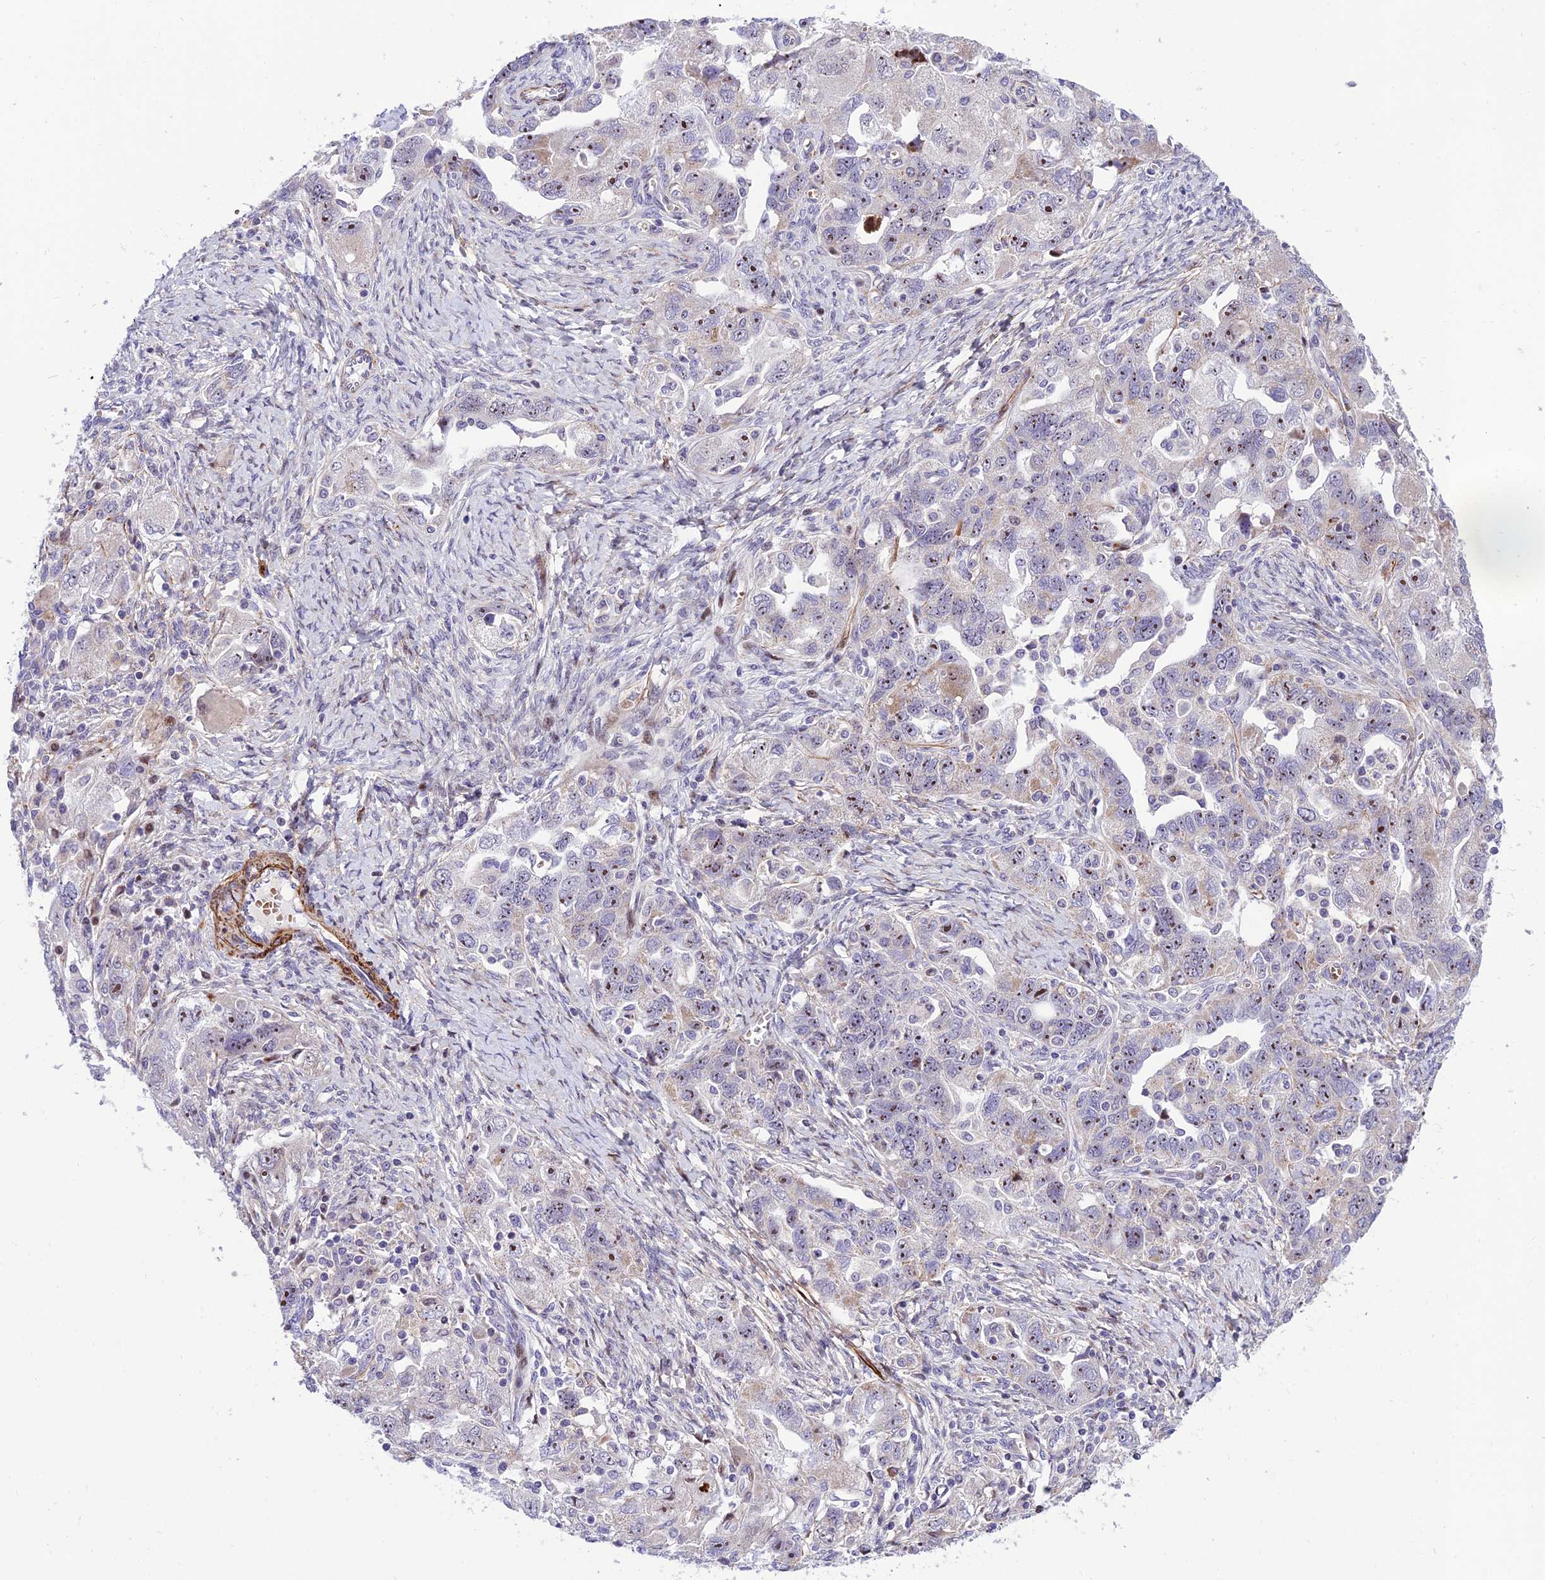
{"staining": {"intensity": "moderate", "quantity": "<25%", "location": "nuclear"}, "tissue": "ovarian cancer", "cell_type": "Tumor cells", "image_type": "cancer", "snomed": [{"axis": "morphology", "description": "Carcinoma, NOS"}, {"axis": "morphology", "description": "Cystadenocarcinoma, serous, NOS"}, {"axis": "topography", "description": "Ovary"}], "caption": "Immunohistochemistry histopathology image of neoplastic tissue: human ovarian cancer (carcinoma) stained using IHC shows low levels of moderate protein expression localized specifically in the nuclear of tumor cells, appearing as a nuclear brown color.", "gene": "KBTBD7", "patient": {"sex": "female", "age": 69}}